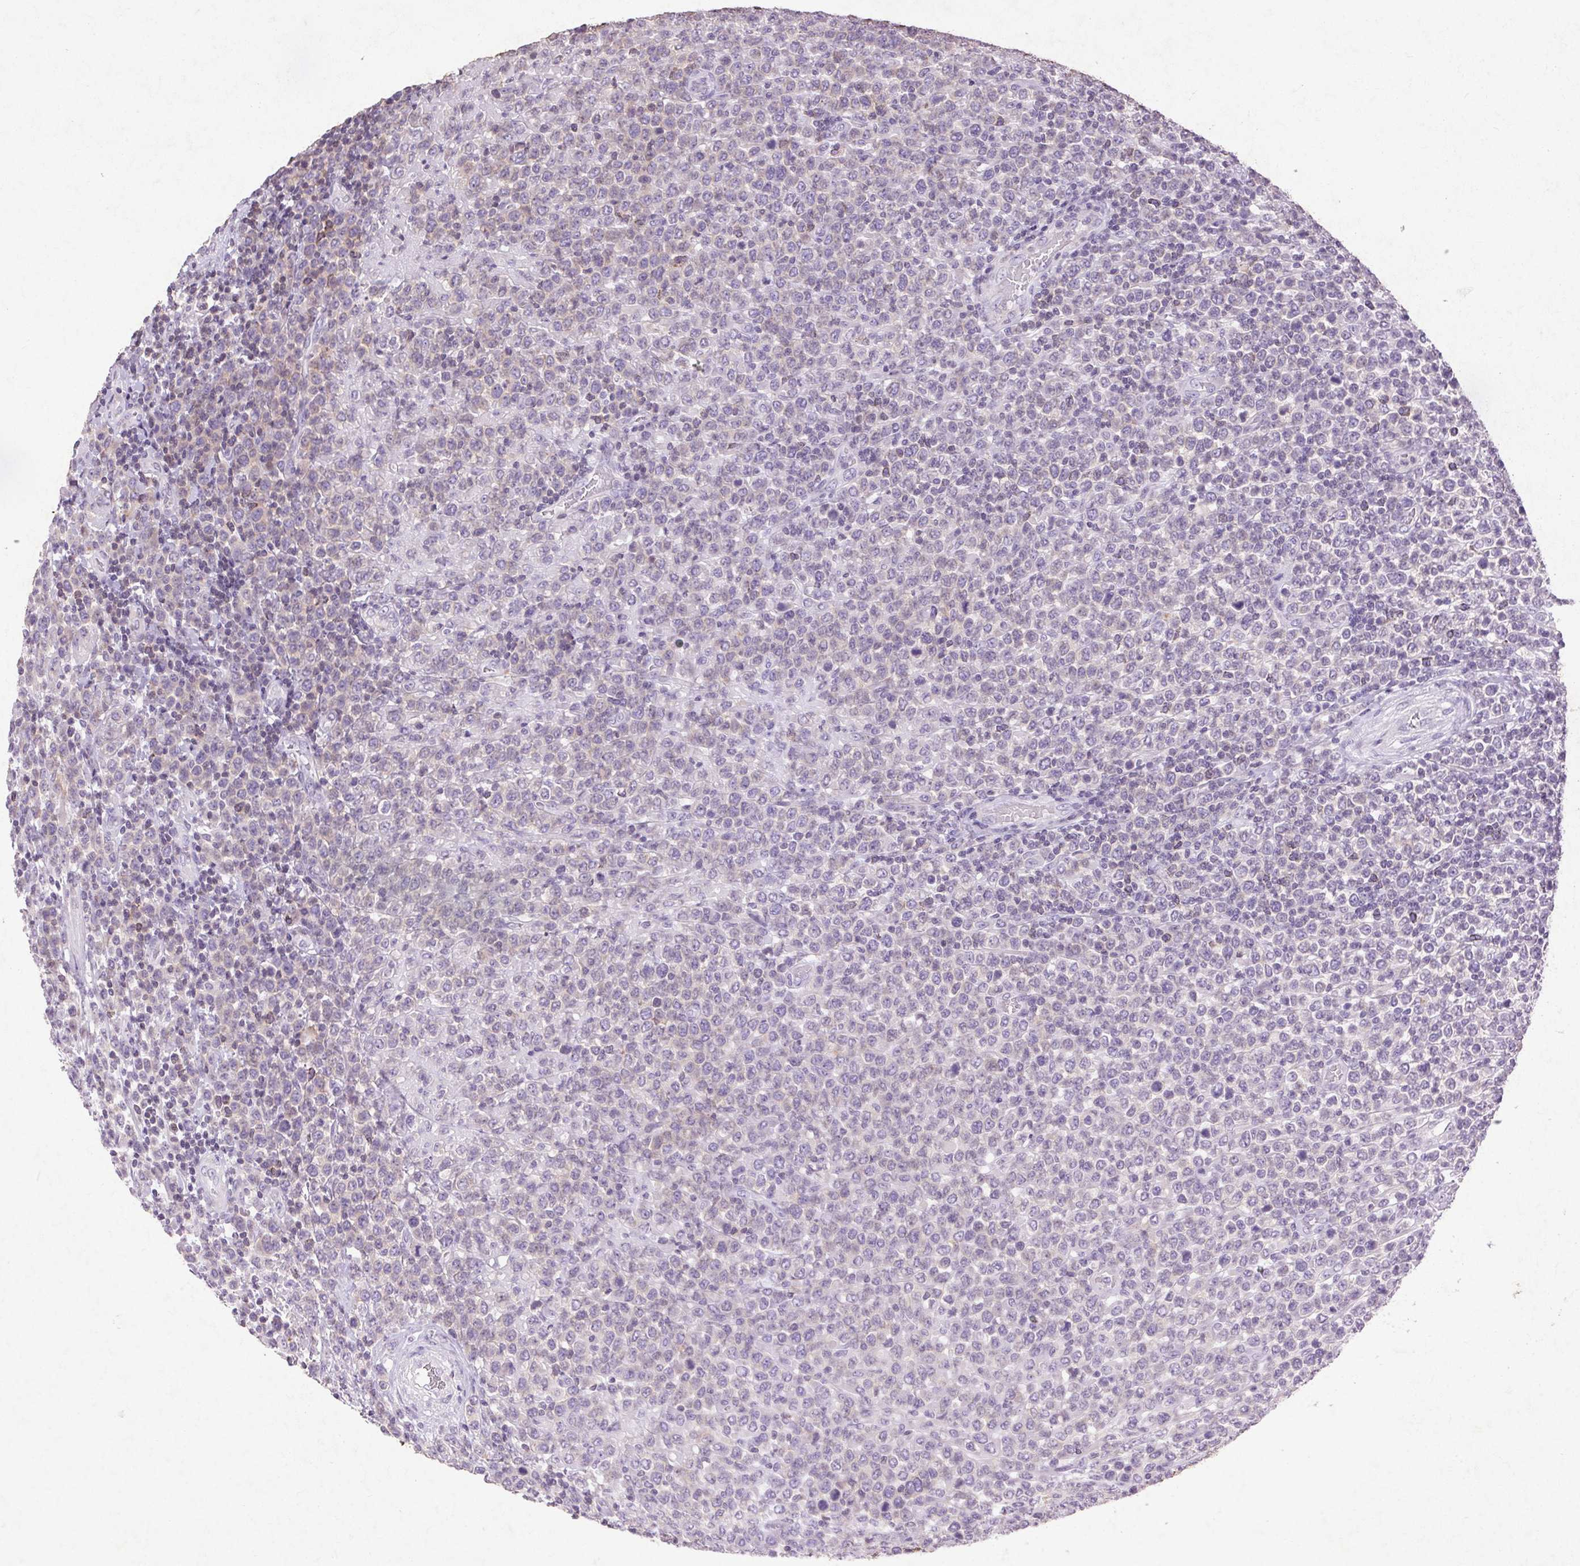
{"staining": {"intensity": "negative", "quantity": "none", "location": "none"}, "tissue": "lymphoma", "cell_type": "Tumor cells", "image_type": "cancer", "snomed": [{"axis": "morphology", "description": "Malignant lymphoma, non-Hodgkin's type, High grade"}, {"axis": "topography", "description": "Soft tissue"}], "caption": "A histopathology image of human lymphoma is negative for staining in tumor cells.", "gene": "FNDC7", "patient": {"sex": "female", "age": 56}}